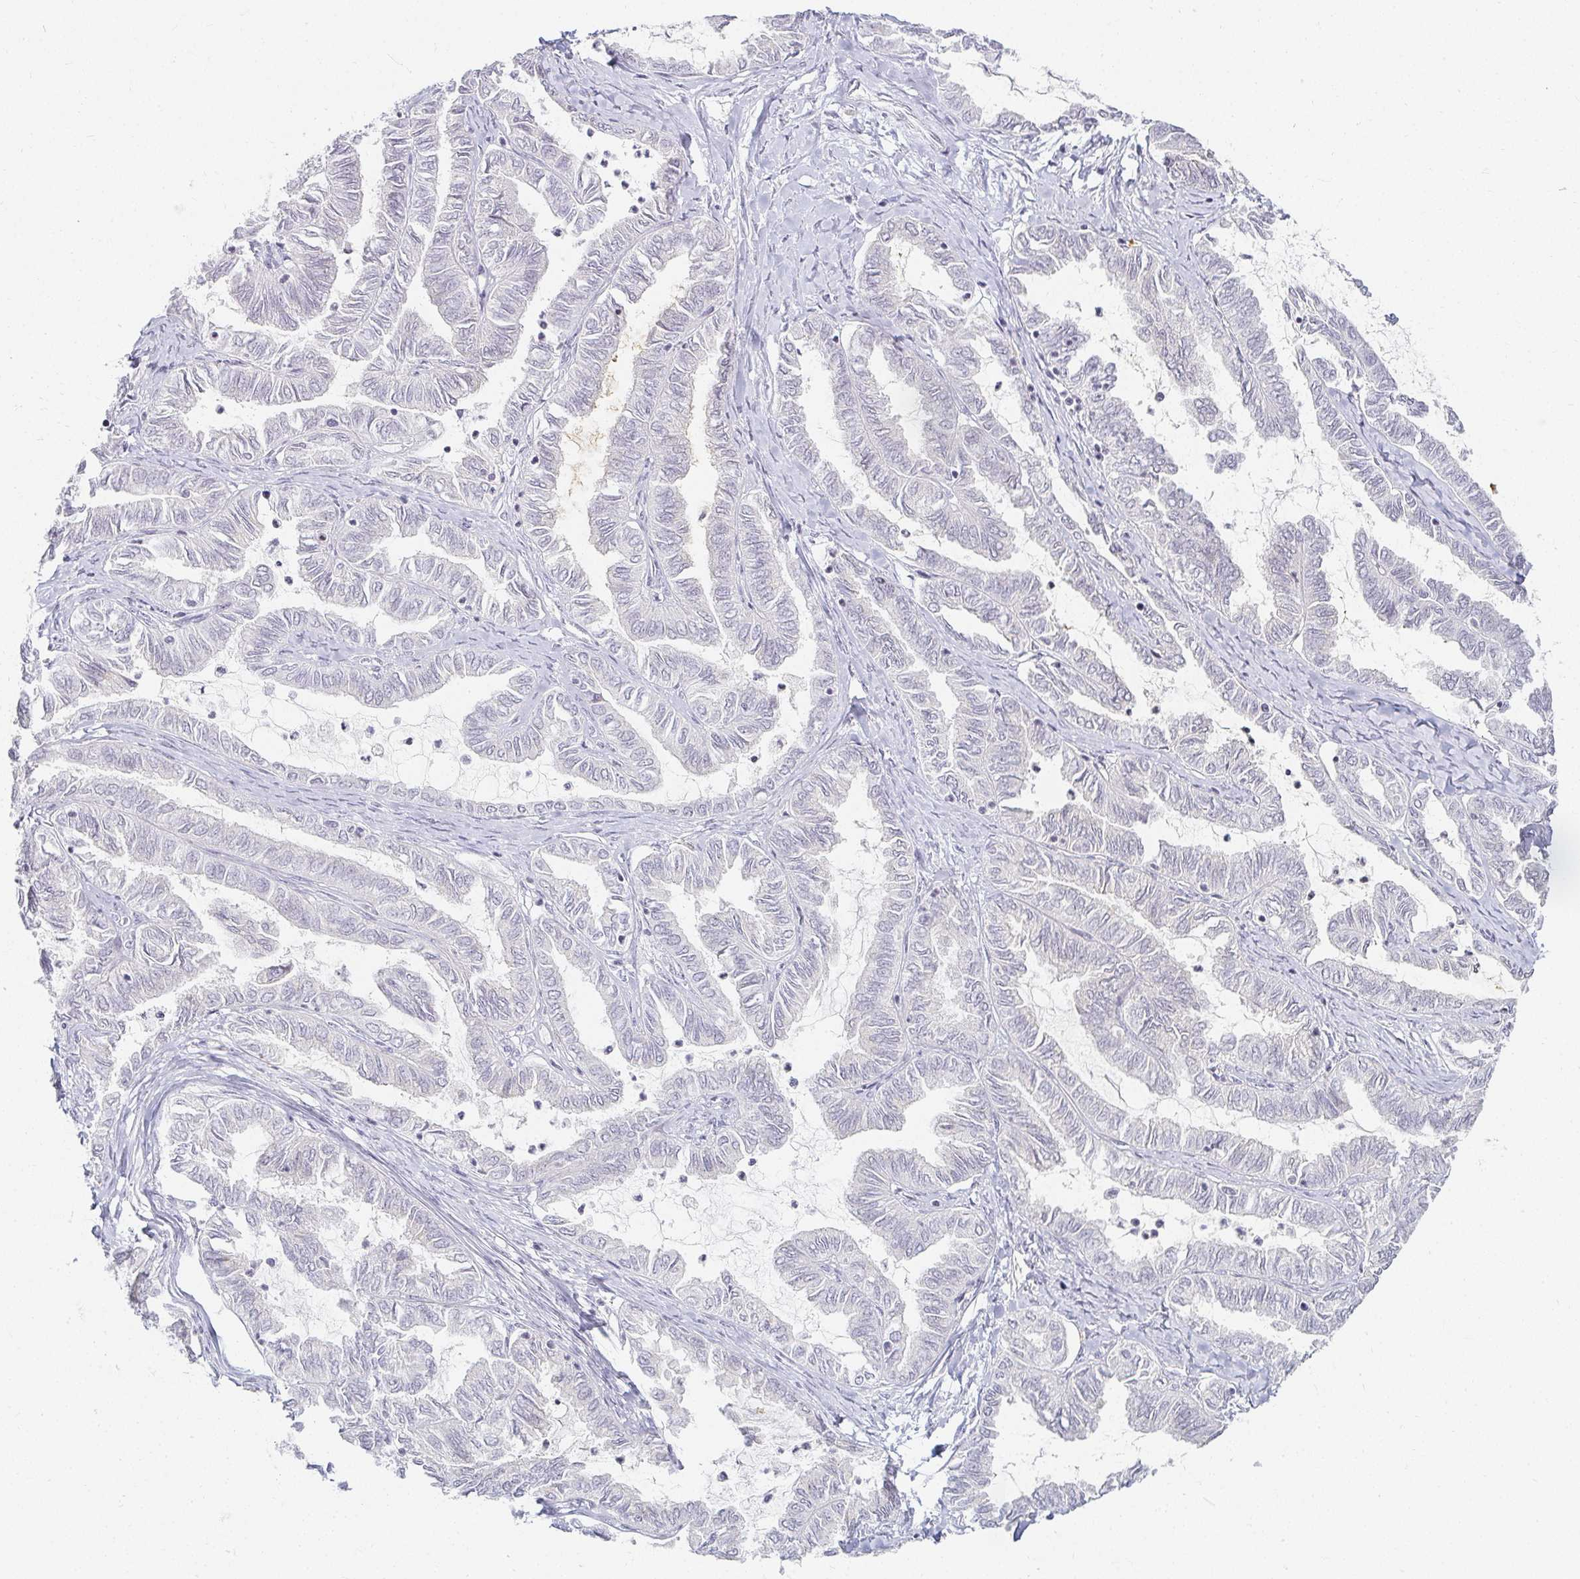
{"staining": {"intensity": "negative", "quantity": "none", "location": "none"}, "tissue": "ovarian cancer", "cell_type": "Tumor cells", "image_type": "cancer", "snomed": [{"axis": "morphology", "description": "Carcinoma, endometroid"}, {"axis": "topography", "description": "Ovary"}], "caption": "Immunohistochemical staining of human ovarian endometroid carcinoma shows no significant expression in tumor cells.", "gene": "ACAN", "patient": {"sex": "female", "age": 70}}